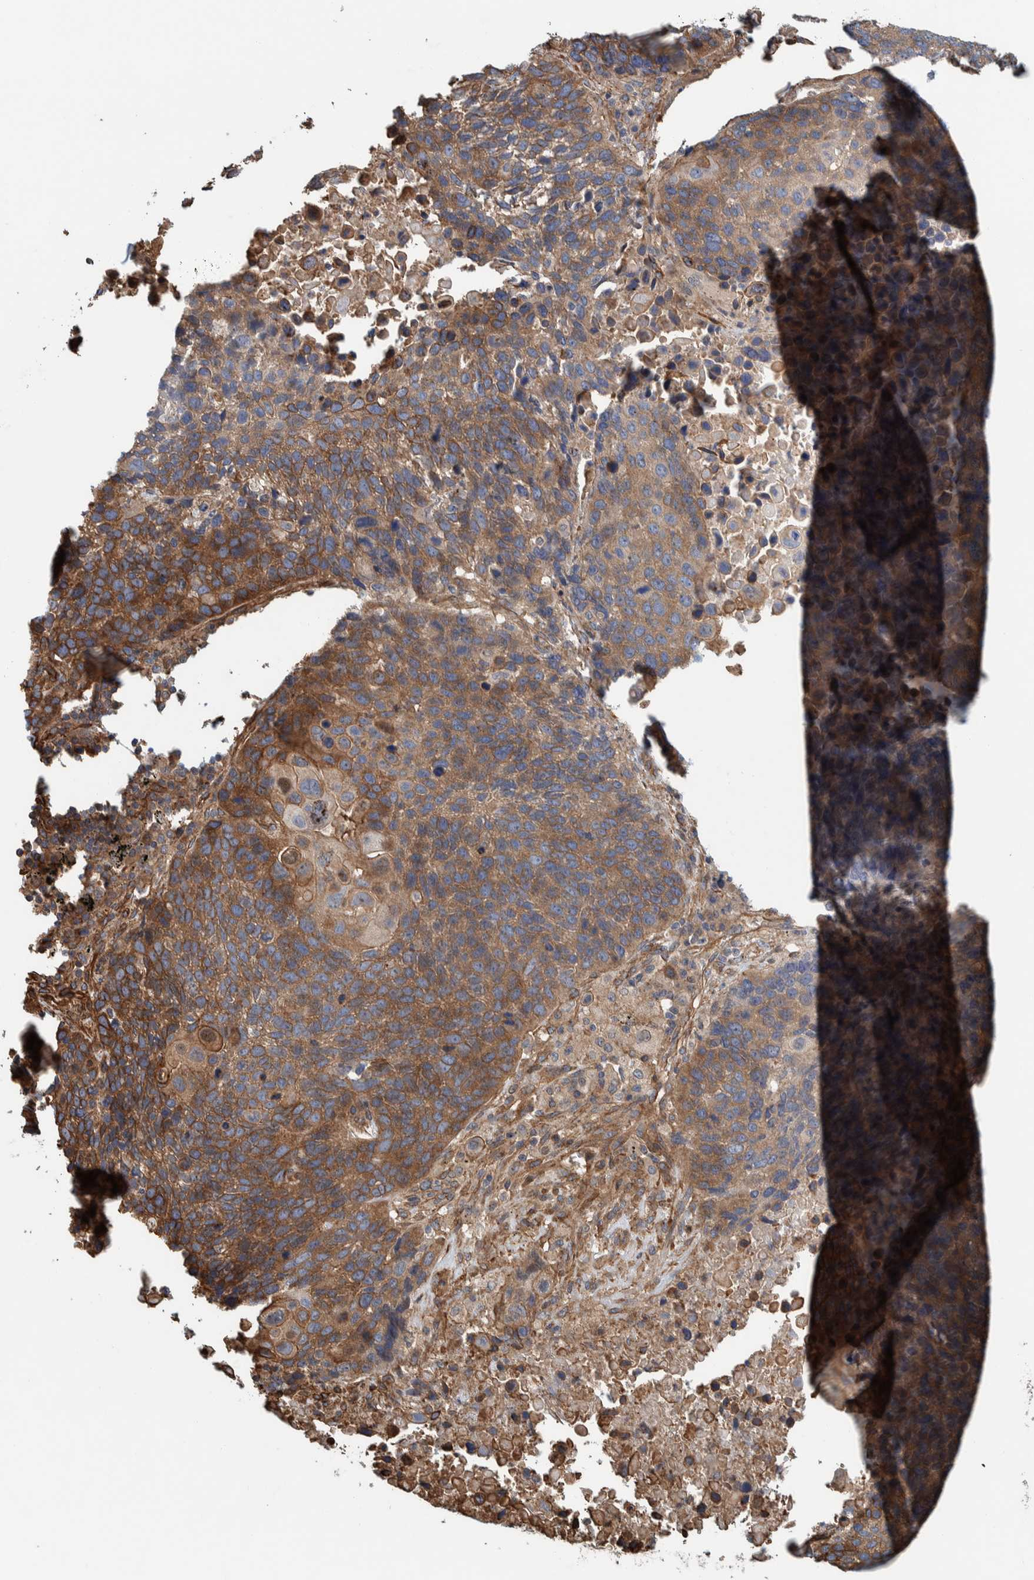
{"staining": {"intensity": "moderate", "quantity": ">75%", "location": "cytoplasmic/membranous"}, "tissue": "lung cancer", "cell_type": "Tumor cells", "image_type": "cancer", "snomed": [{"axis": "morphology", "description": "Squamous cell carcinoma, NOS"}, {"axis": "topography", "description": "Lung"}], "caption": "Immunohistochemical staining of human lung cancer exhibits medium levels of moderate cytoplasmic/membranous staining in about >75% of tumor cells. The staining is performed using DAB (3,3'-diaminobenzidine) brown chromogen to label protein expression. The nuclei are counter-stained blue using hematoxylin.", "gene": "PKD1L1", "patient": {"sex": "male", "age": 66}}